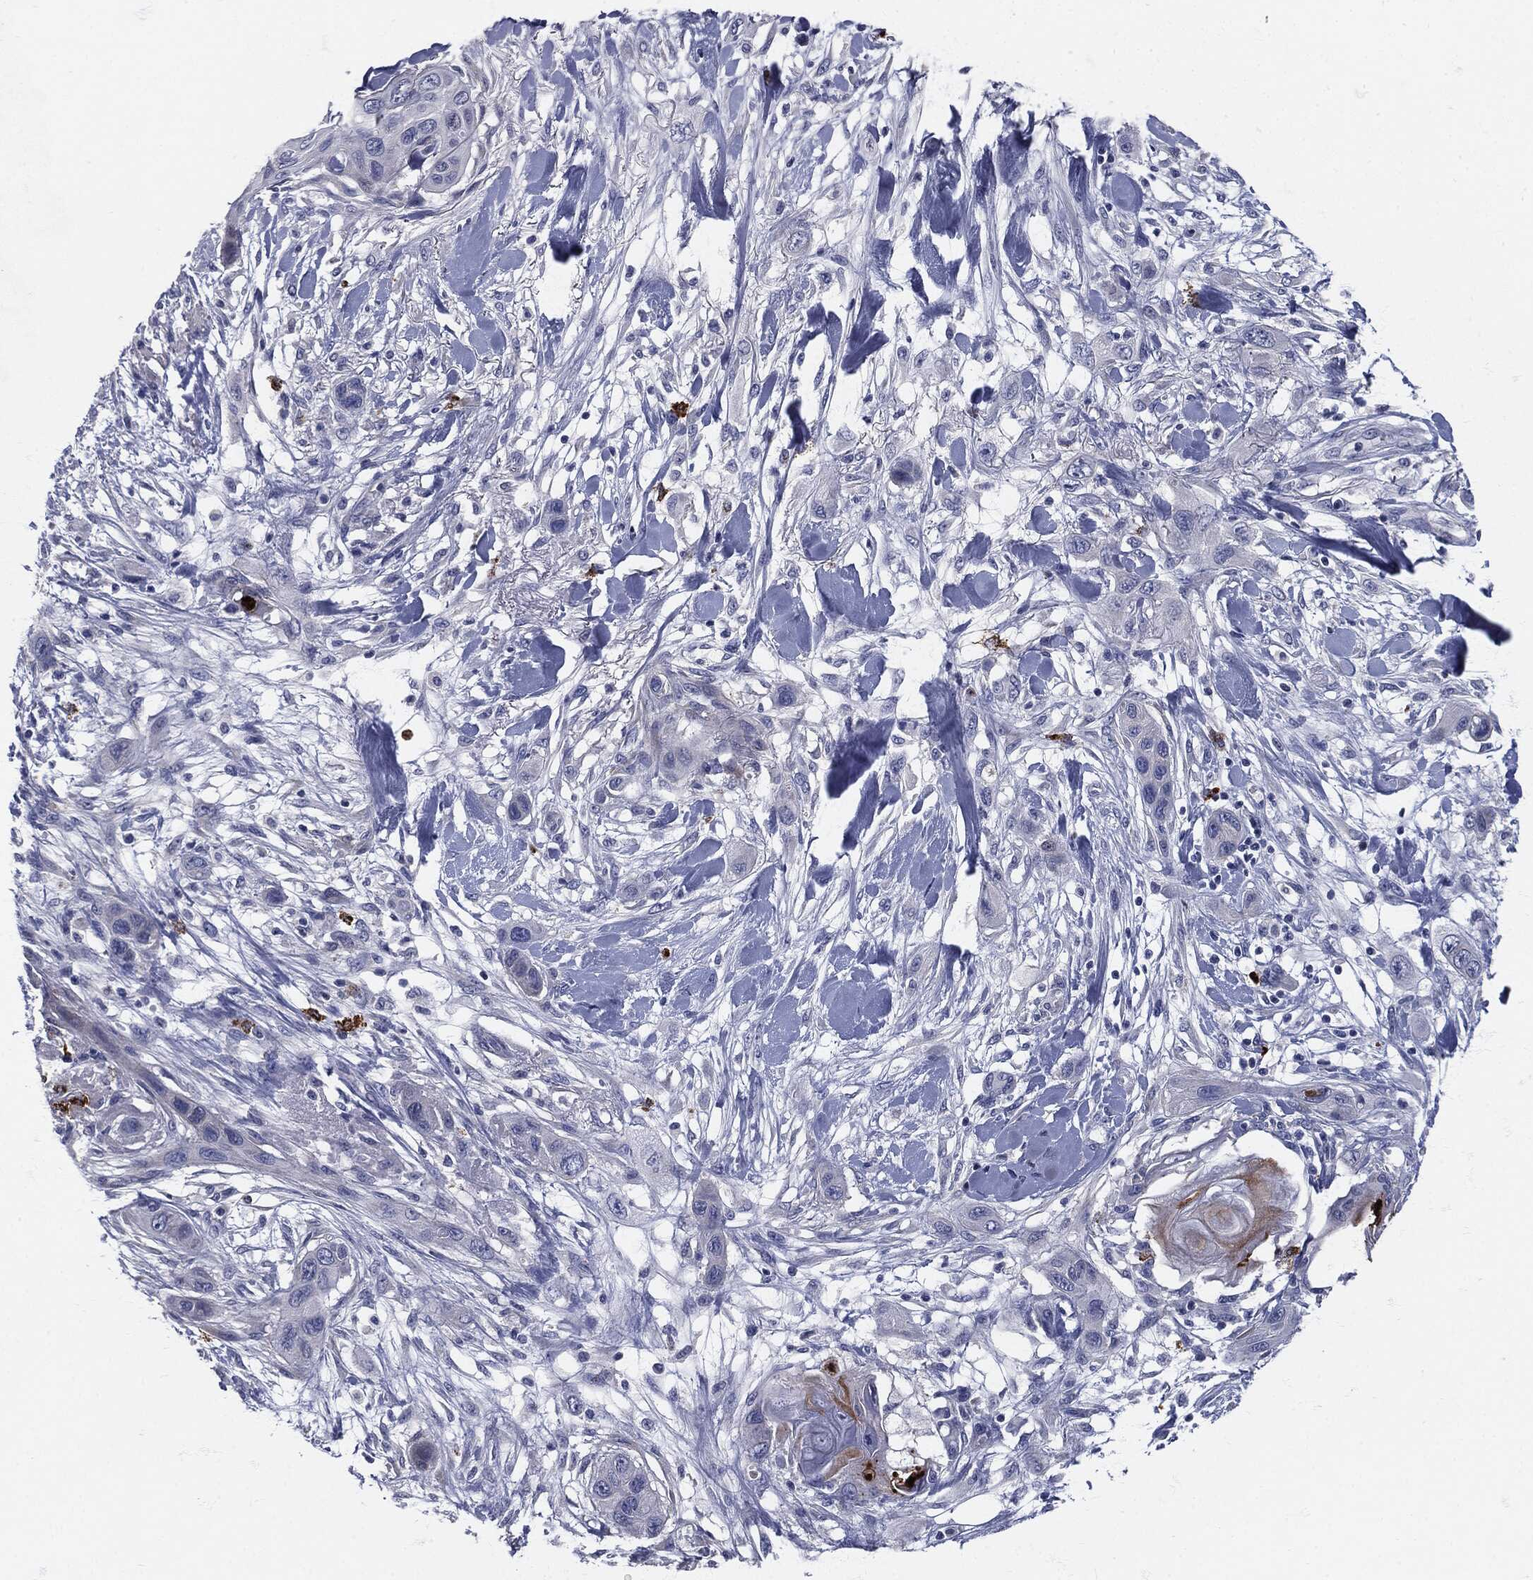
{"staining": {"intensity": "negative", "quantity": "none", "location": "none"}, "tissue": "skin cancer", "cell_type": "Tumor cells", "image_type": "cancer", "snomed": [{"axis": "morphology", "description": "Squamous cell carcinoma, NOS"}, {"axis": "topography", "description": "Skin"}], "caption": "Protein analysis of skin squamous cell carcinoma reveals no significant expression in tumor cells. The staining was performed using DAB (3,3'-diaminobenzidine) to visualize the protein expression in brown, while the nuclei were stained in blue with hematoxylin (Magnification: 20x).", "gene": "MPO", "patient": {"sex": "male", "age": 79}}